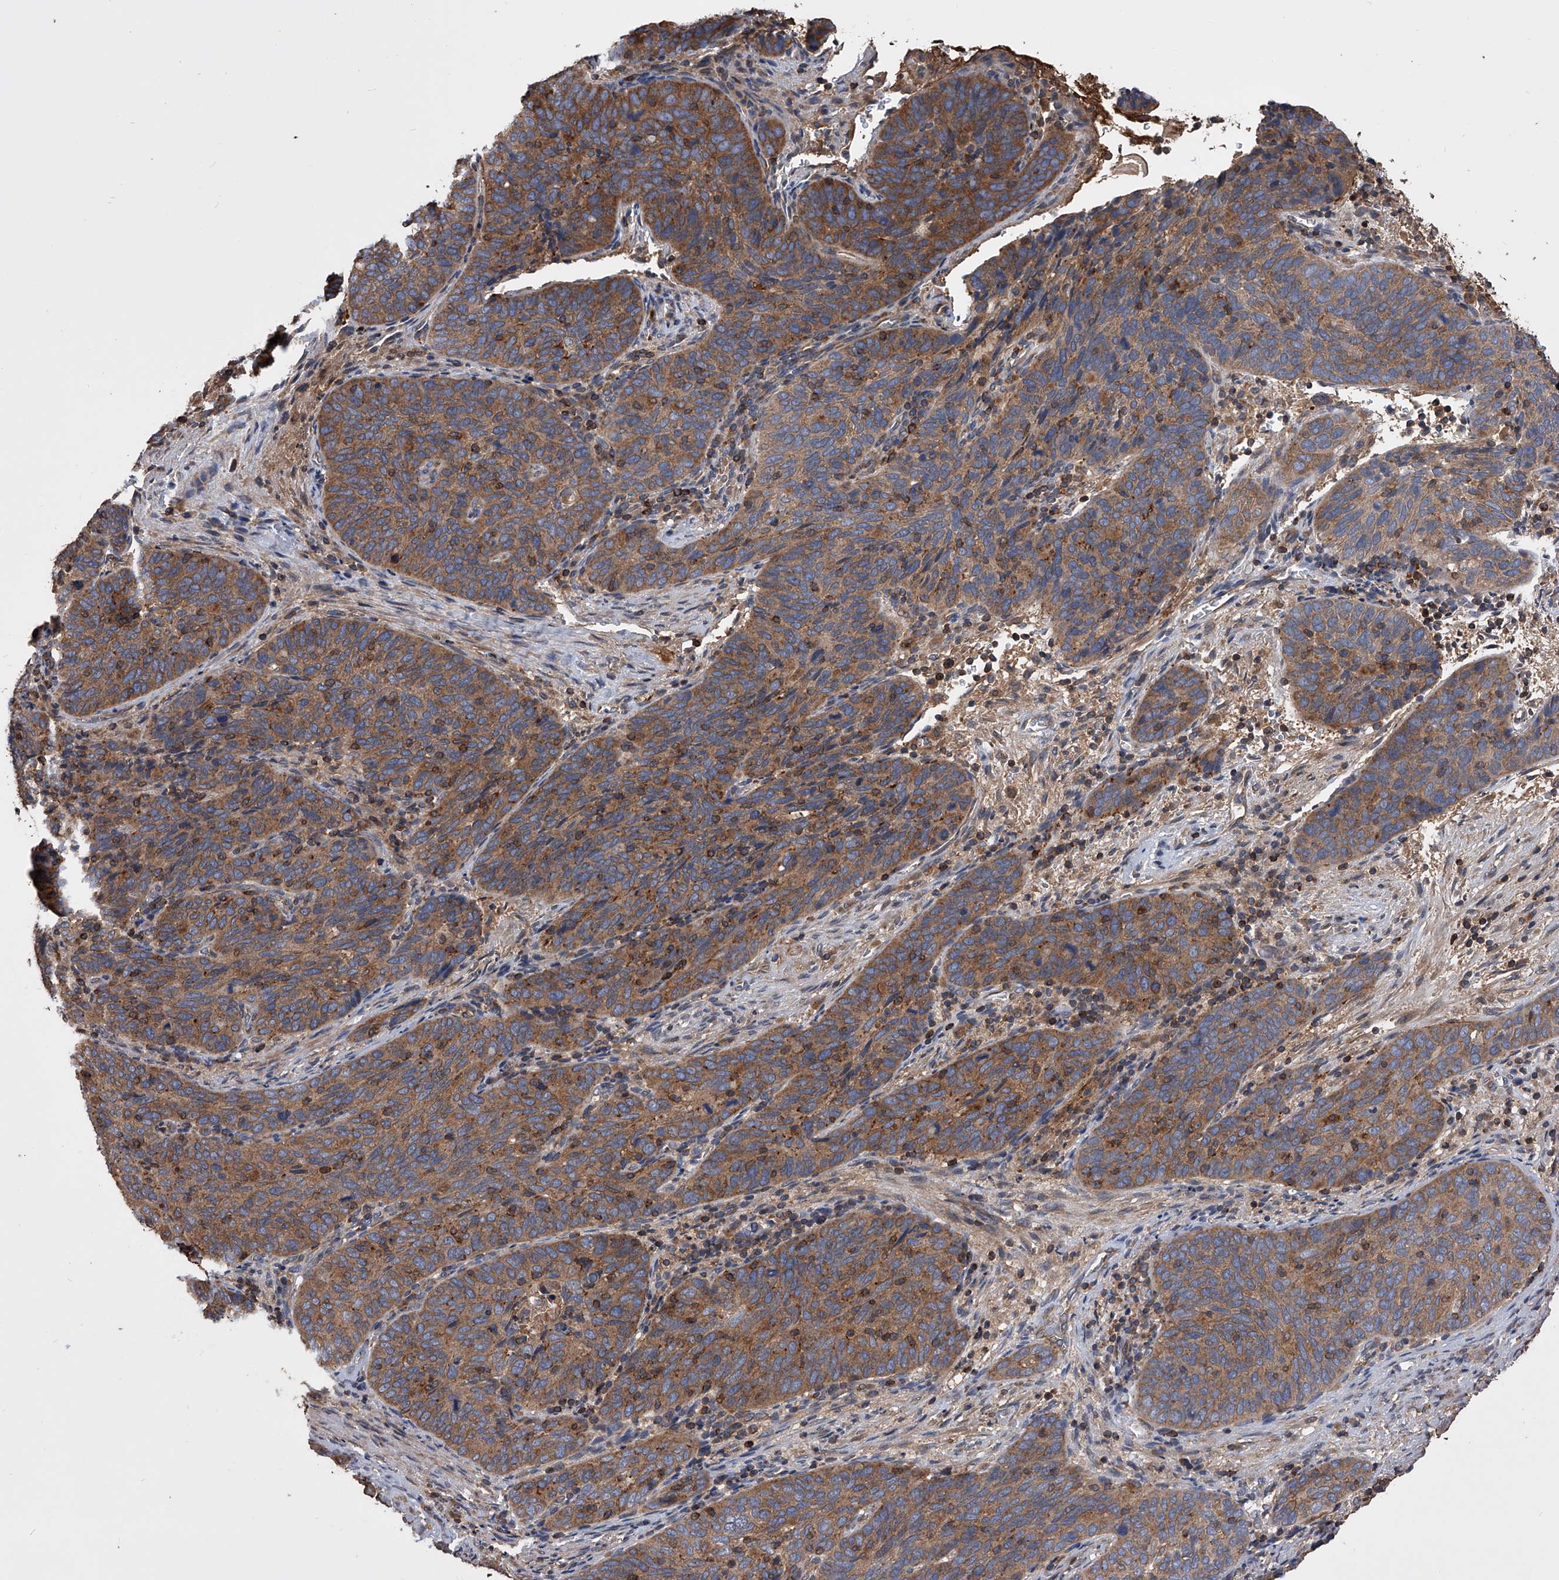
{"staining": {"intensity": "moderate", "quantity": ">75%", "location": "cytoplasmic/membranous"}, "tissue": "cervical cancer", "cell_type": "Tumor cells", "image_type": "cancer", "snomed": [{"axis": "morphology", "description": "Squamous cell carcinoma, NOS"}, {"axis": "topography", "description": "Cervix"}], "caption": "Immunohistochemical staining of cervical squamous cell carcinoma demonstrates medium levels of moderate cytoplasmic/membranous protein positivity in about >75% of tumor cells. The protein is shown in brown color, while the nuclei are stained blue.", "gene": "CUL7", "patient": {"sex": "female", "age": 60}}